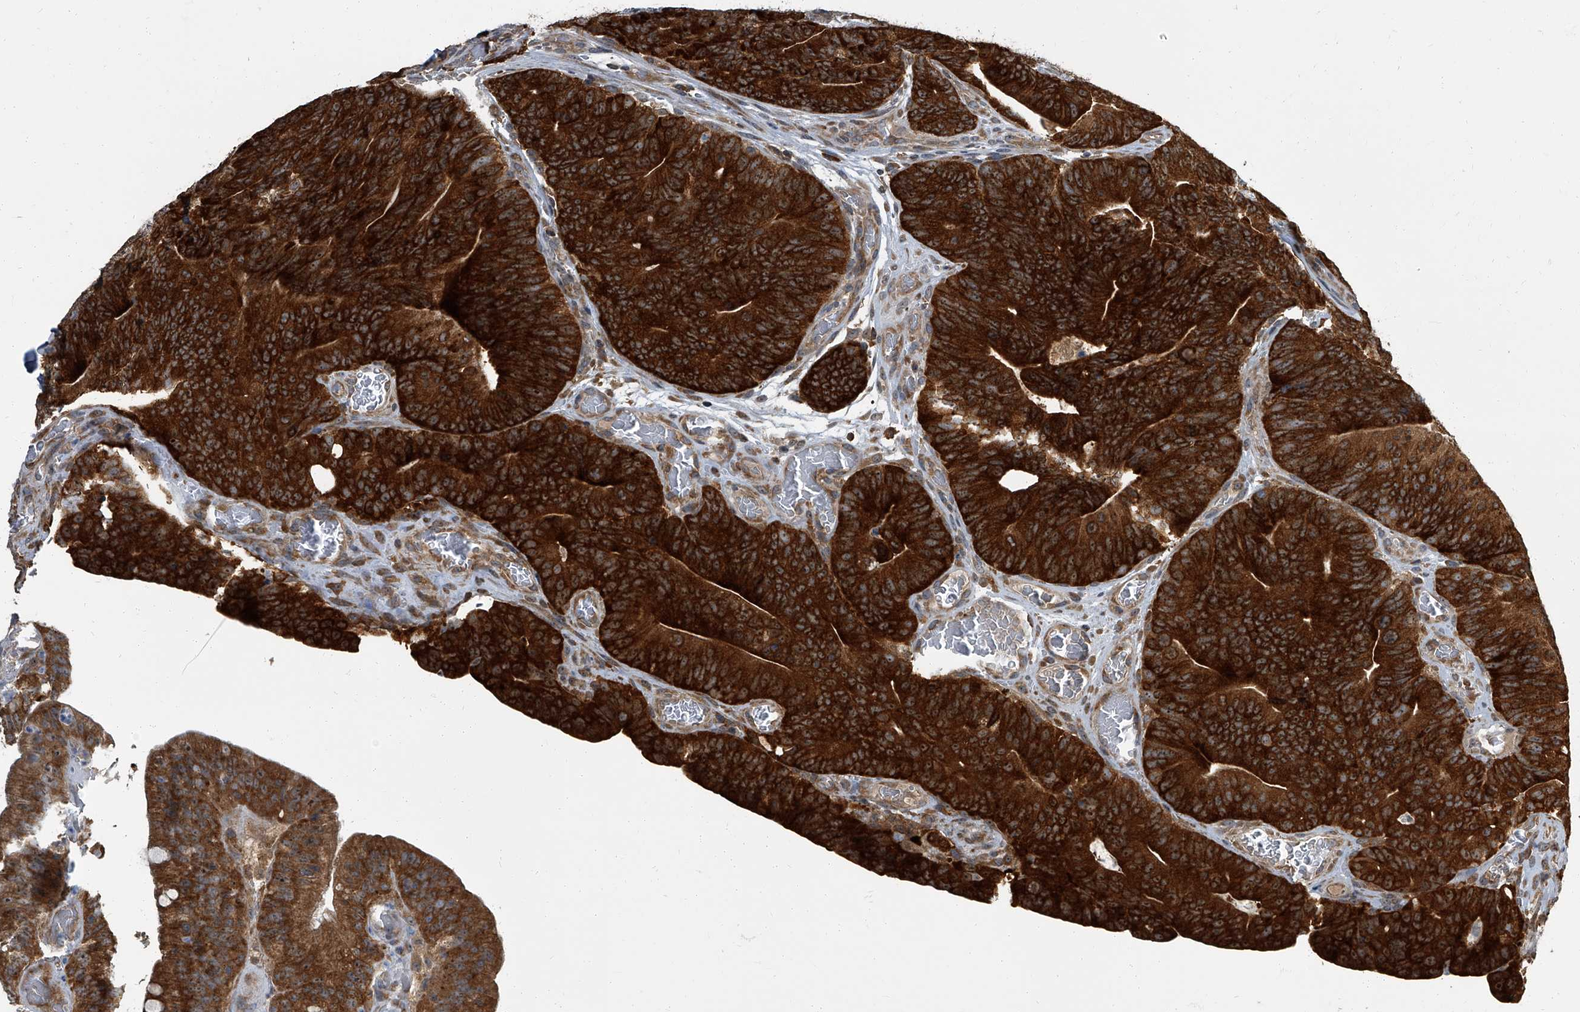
{"staining": {"intensity": "strong", "quantity": ">75%", "location": "cytoplasmic/membranous"}, "tissue": "colorectal cancer", "cell_type": "Tumor cells", "image_type": "cancer", "snomed": [{"axis": "morphology", "description": "Normal tissue, NOS"}, {"axis": "topography", "description": "Colon"}], "caption": "A brown stain shows strong cytoplasmic/membranous positivity of a protein in human colorectal cancer tumor cells.", "gene": "CDV3", "patient": {"sex": "female", "age": 82}}